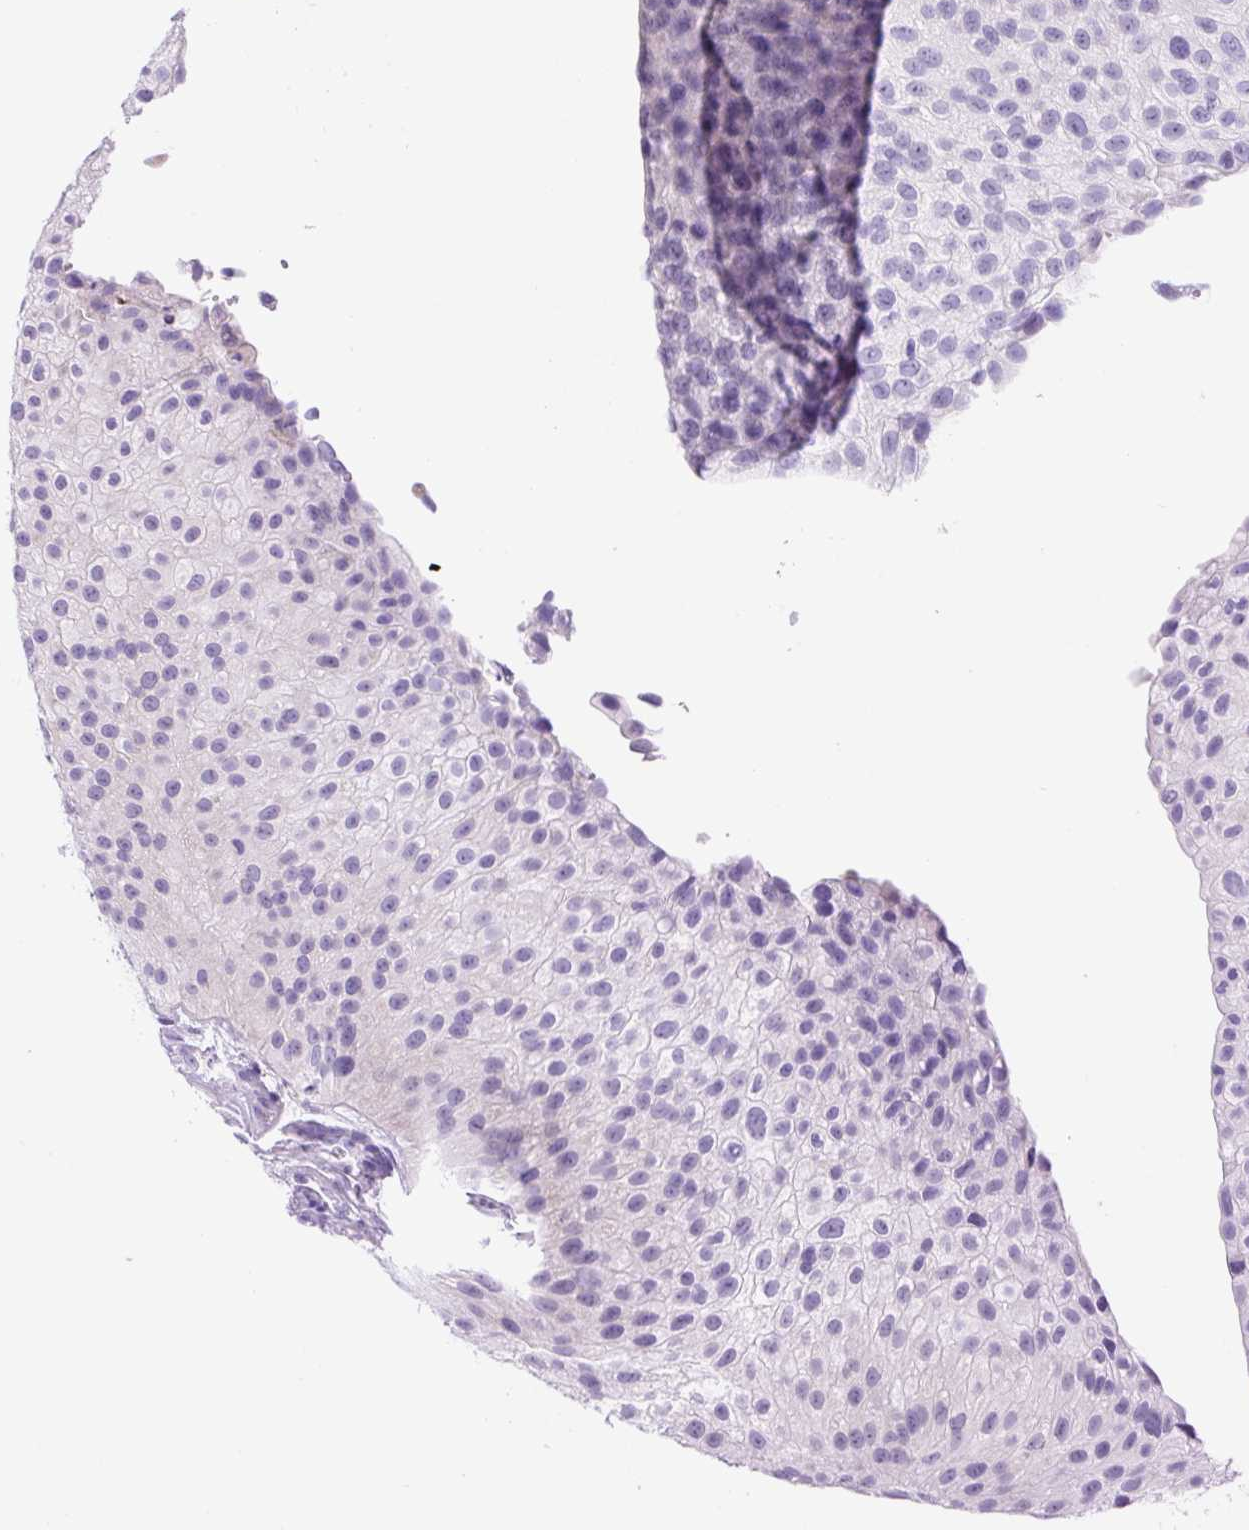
{"staining": {"intensity": "negative", "quantity": "none", "location": "none"}, "tissue": "urothelial cancer", "cell_type": "Tumor cells", "image_type": "cancer", "snomed": [{"axis": "morphology", "description": "Urothelial carcinoma, NOS"}, {"axis": "topography", "description": "Urinary bladder"}], "caption": "A photomicrograph of urothelial cancer stained for a protein exhibits no brown staining in tumor cells.", "gene": "ZNF596", "patient": {"sex": "male", "age": 87}}